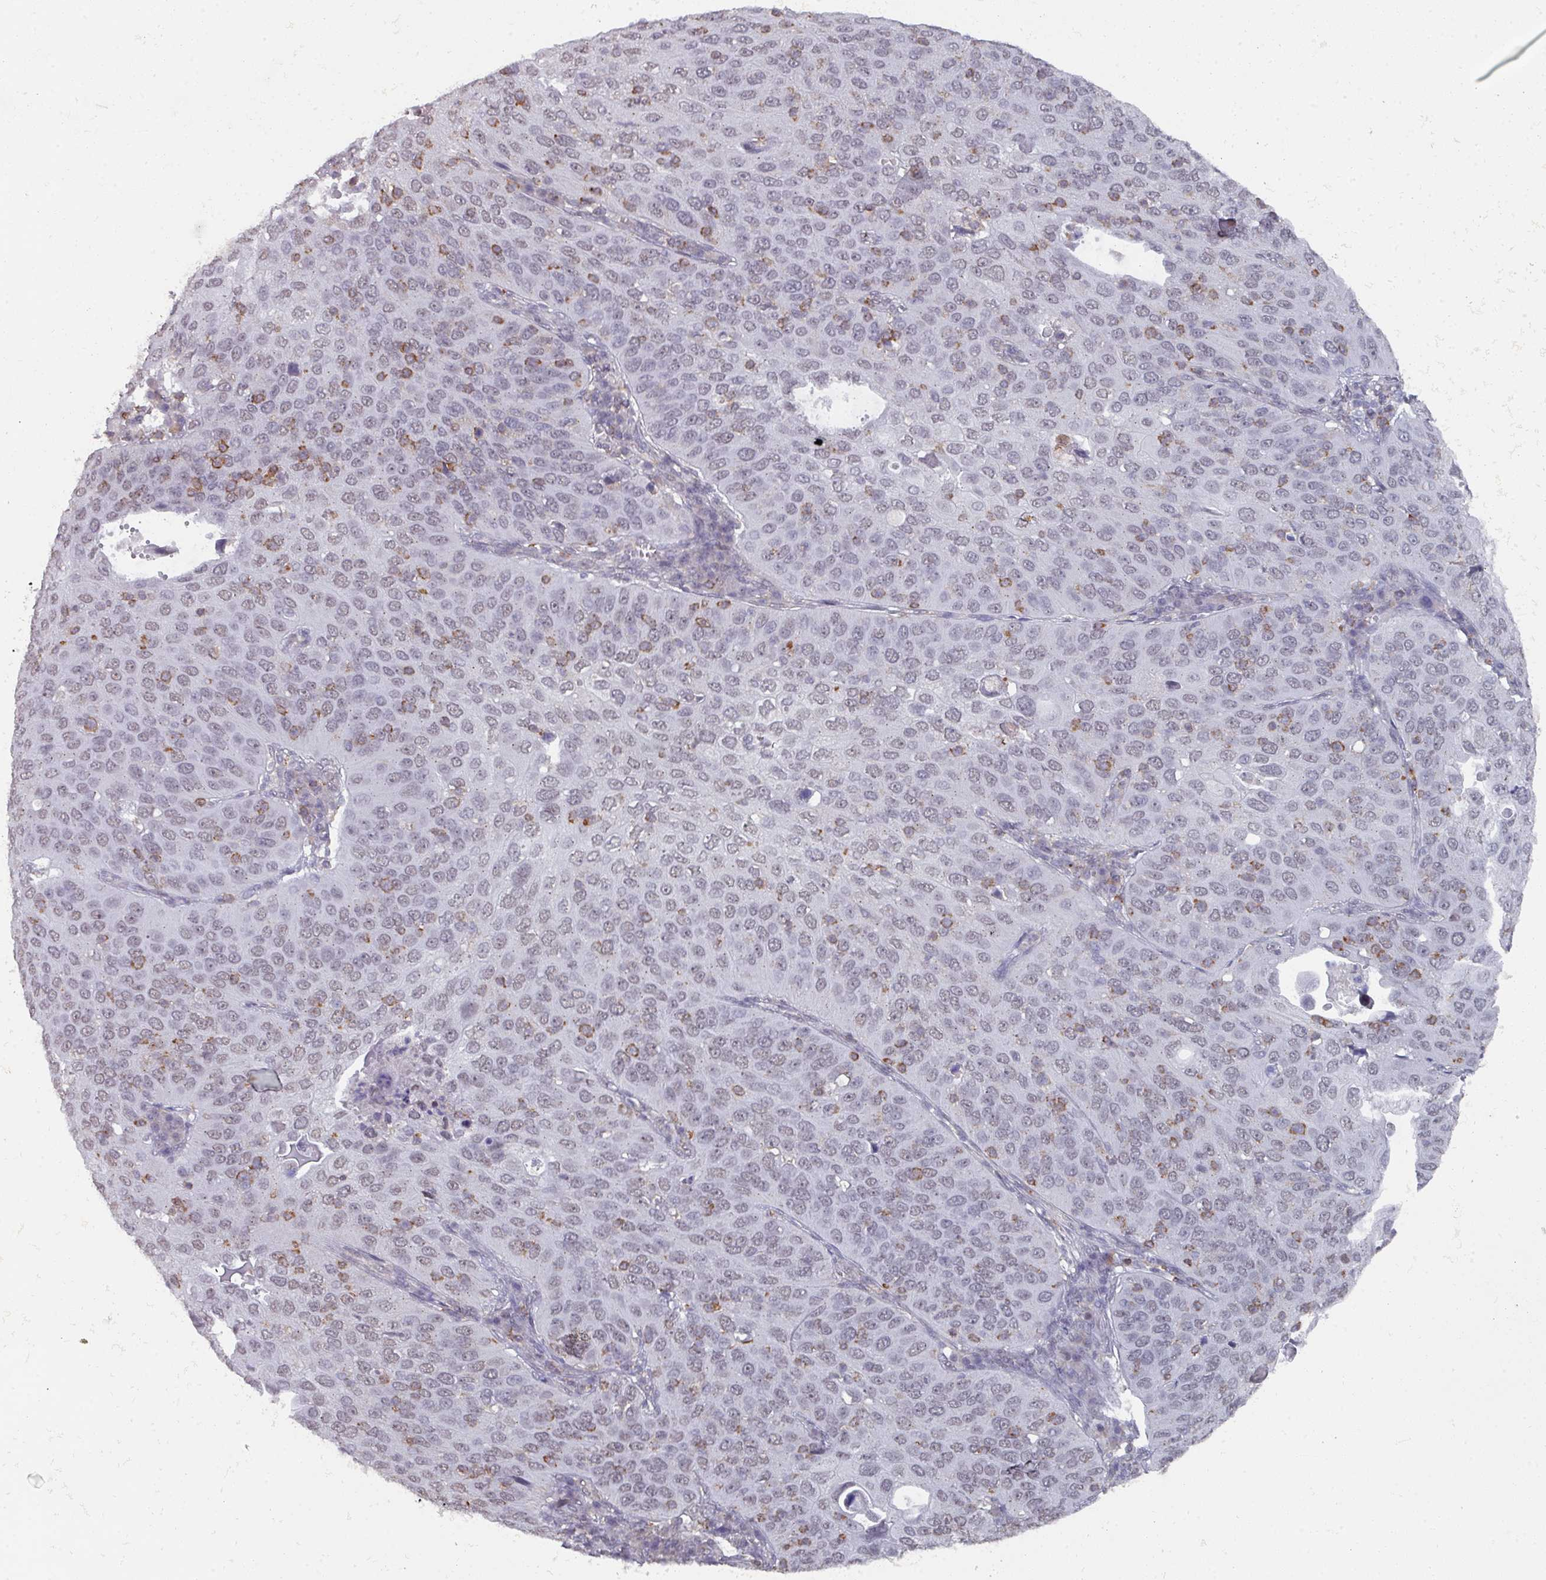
{"staining": {"intensity": "negative", "quantity": "none", "location": "none"}, "tissue": "cervical cancer", "cell_type": "Tumor cells", "image_type": "cancer", "snomed": [{"axis": "morphology", "description": "Squamous cell carcinoma, NOS"}, {"axis": "topography", "description": "Cervix"}], "caption": "Histopathology image shows no protein expression in tumor cells of cervical squamous cell carcinoma tissue.", "gene": "RASAL3", "patient": {"sex": "female", "age": 36}}